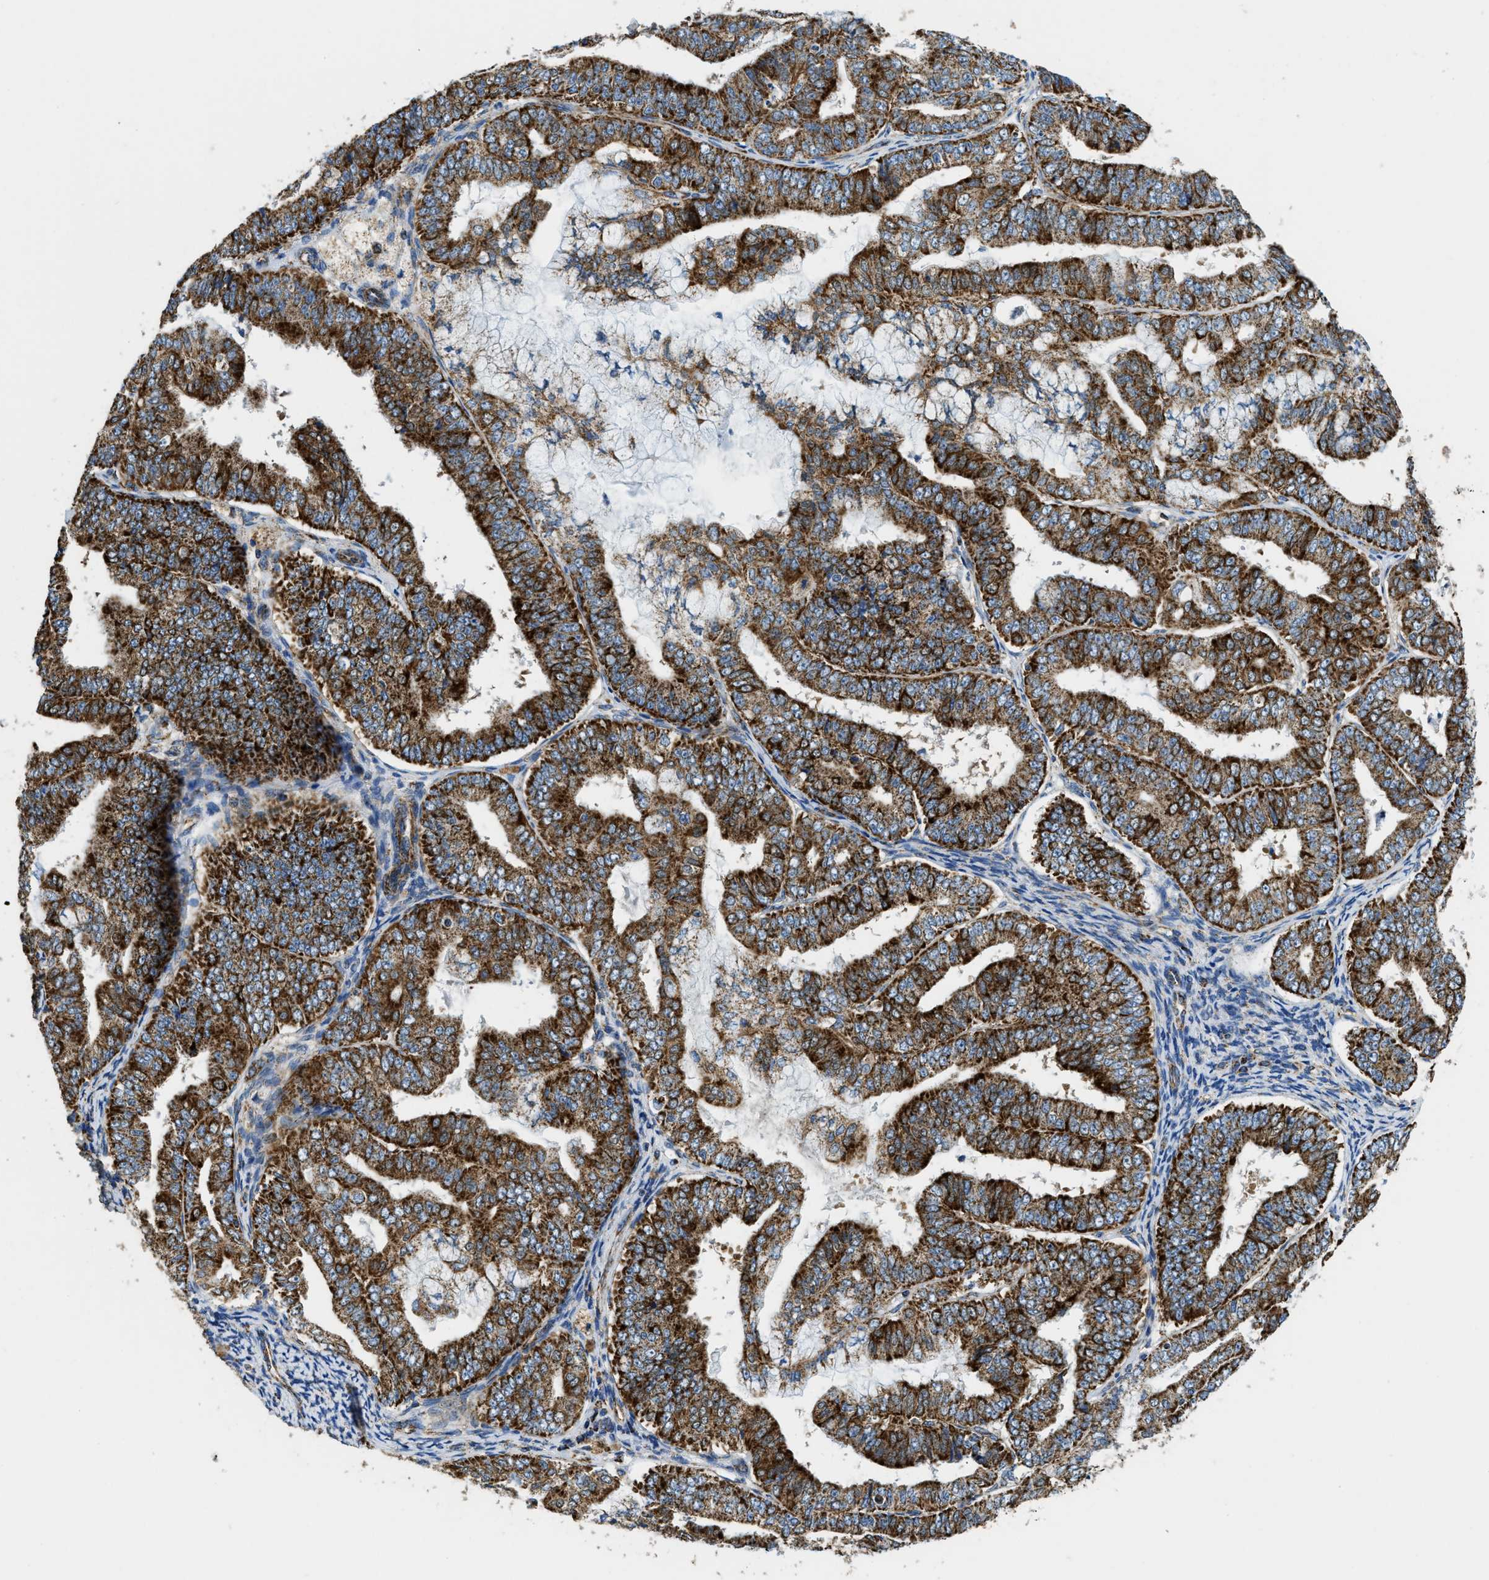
{"staining": {"intensity": "strong", "quantity": ">75%", "location": "cytoplasmic/membranous"}, "tissue": "endometrial cancer", "cell_type": "Tumor cells", "image_type": "cancer", "snomed": [{"axis": "morphology", "description": "Adenocarcinoma, NOS"}, {"axis": "topography", "description": "Endometrium"}], "caption": "Endometrial cancer tissue exhibits strong cytoplasmic/membranous positivity in approximately >75% of tumor cells, visualized by immunohistochemistry.", "gene": "STK33", "patient": {"sex": "female", "age": 63}}